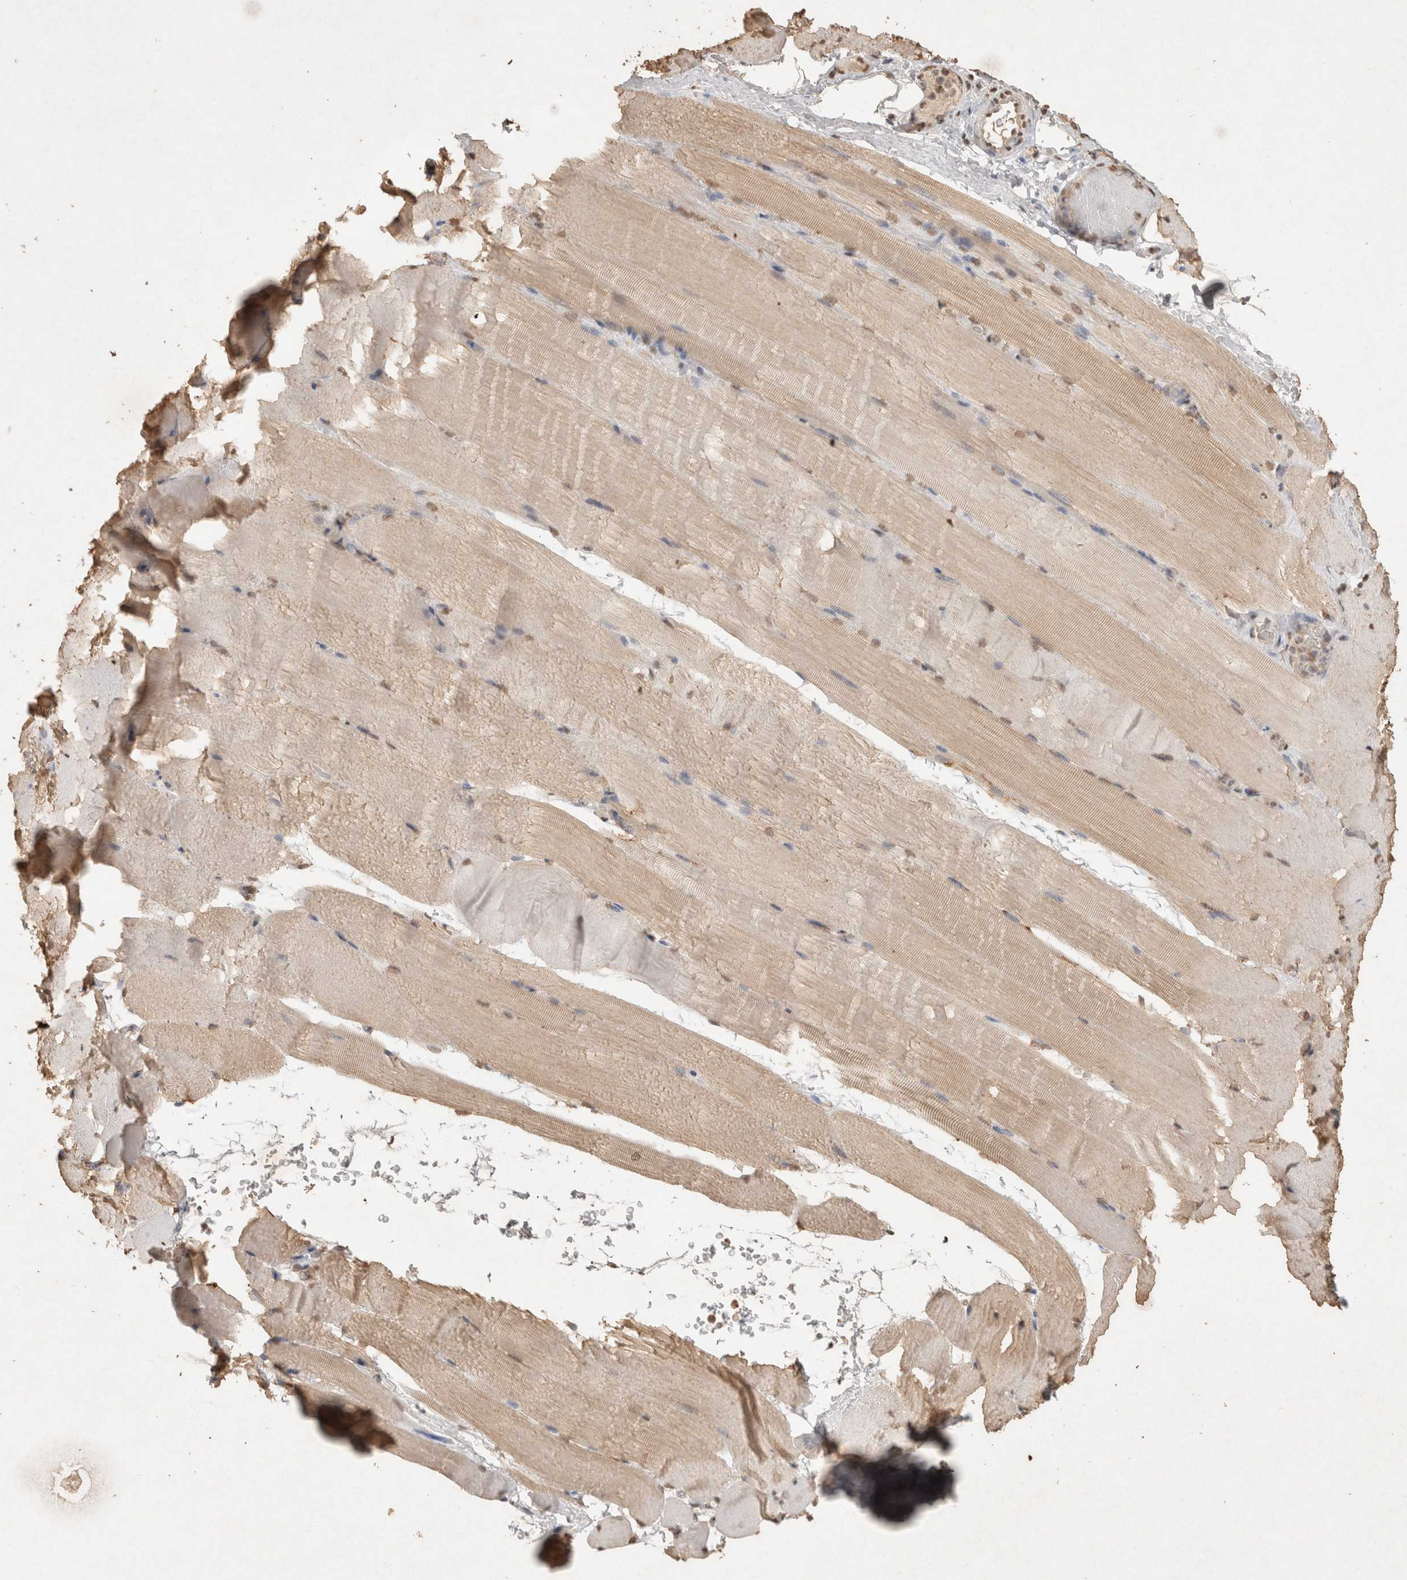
{"staining": {"intensity": "weak", "quantity": ">75%", "location": "cytoplasmic/membranous,nuclear"}, "tissue": "skeletal muscle", "cell_type": "Myocytes", "image_type": "normal", "snomed": [{"axis": "morphology", "description": "Normal tissue, NOS"}, {"axis": "topography", "description": "Skeletal muscle"}, {"axis": "topography", "description": "Parathyroid gland"}], "caption": "Unremarkable skeletal muscle was stained to show a protein in brown. There is low levels of weak cytoplasmic/membranous,nuclear positivity in about >75% of myocytes.", "gene": "MLX", "patient": {"sex": "female", "age": 37}}